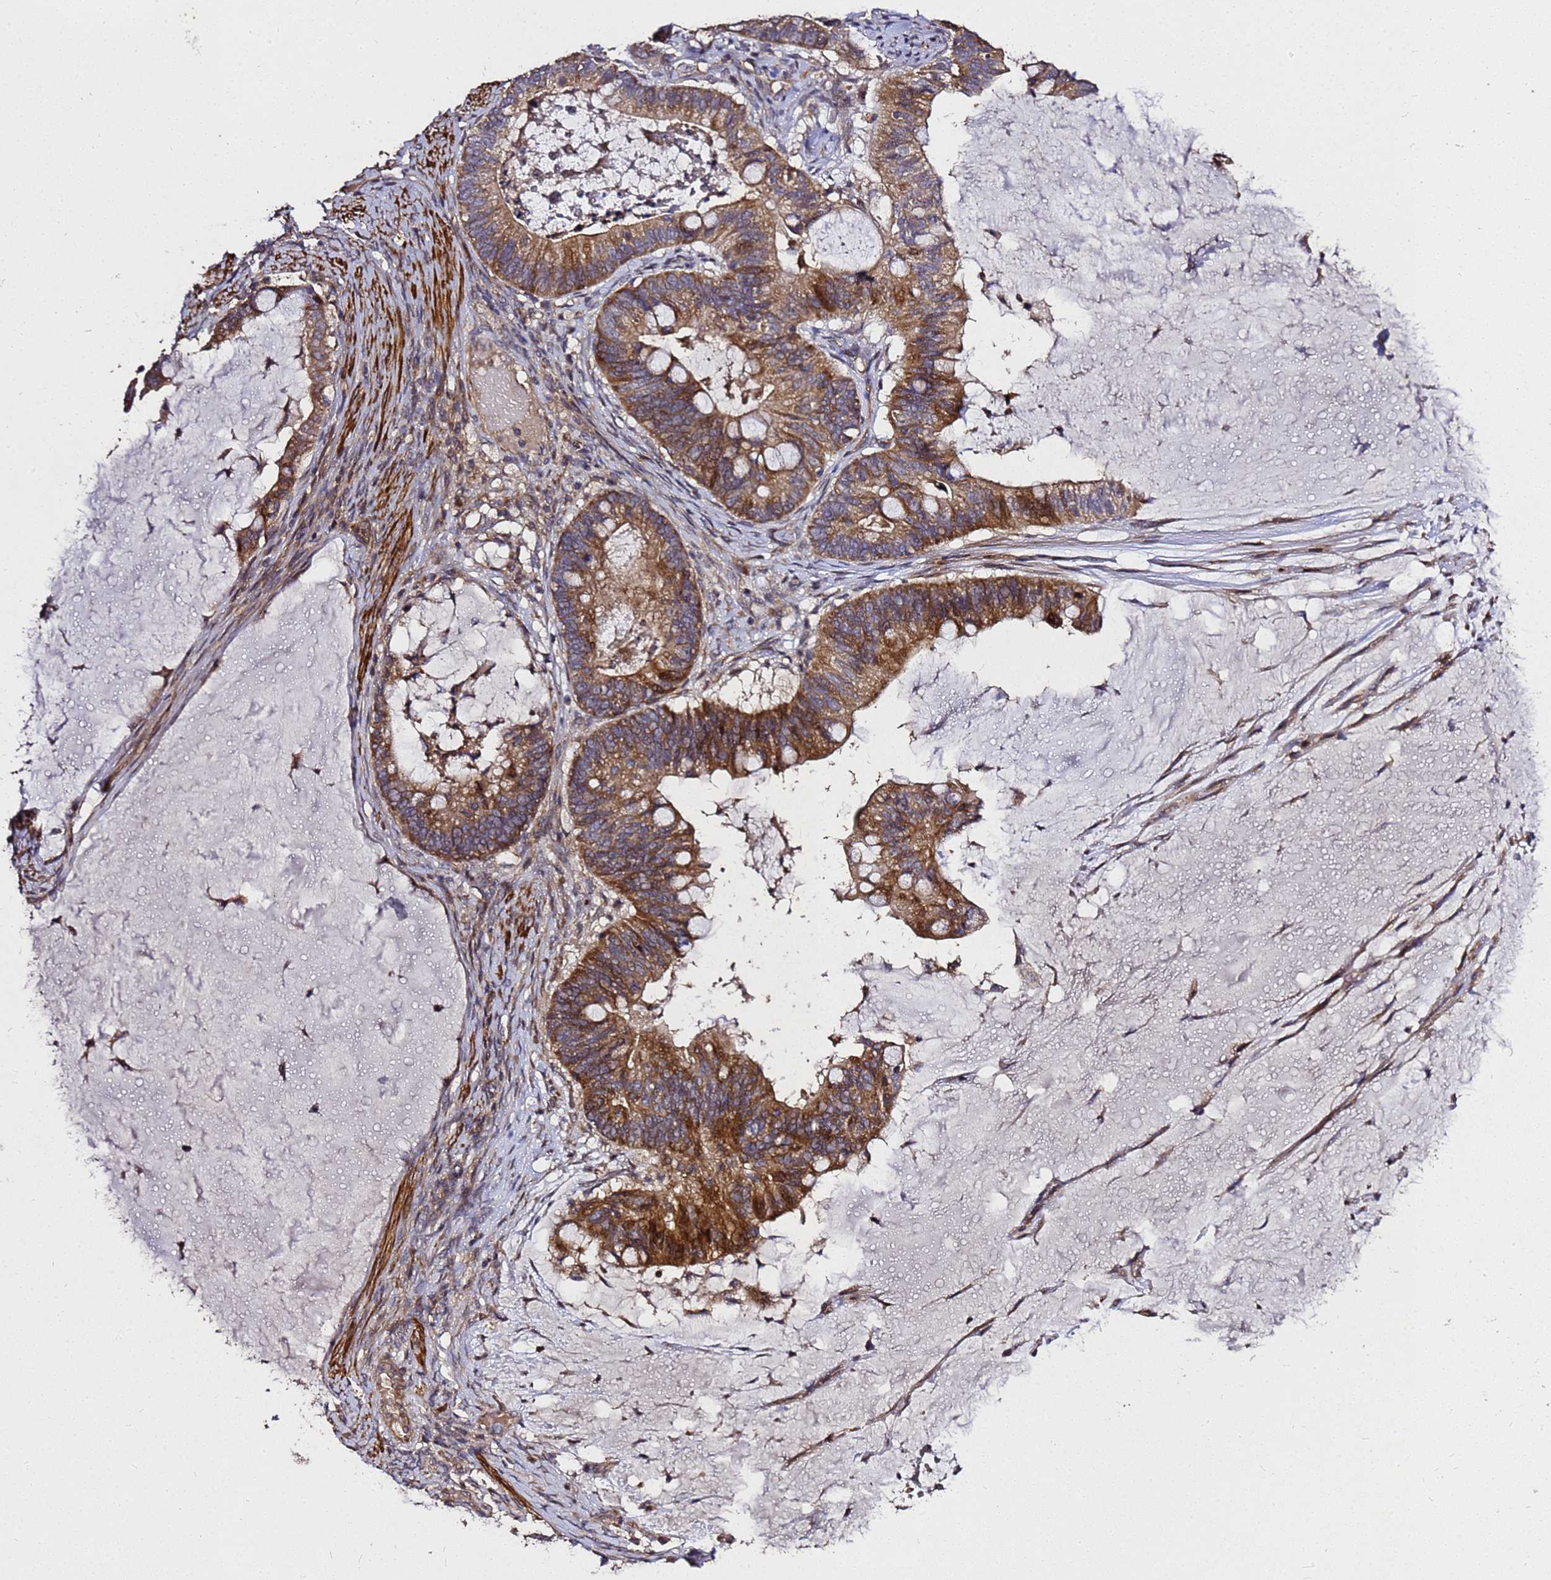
{"staining": {"intensity": "moderate", "quantity": ">75%", "location": "cytoplasmic/membranous"}, "tissue": "ovarian cancer", "cell_type": "Tumor cells", "image_type": "cancer", "snomed": [{"axis": "morphology", "description": "Cystadenocarcinoma, mucinous, NOS"}, {"axis": "topography", "description": "Ovary"}], "caption": "A histopathology image of human mucinous cystadenocarcinoma (ovarian) stained for a protein reveals moderate cytoplasmic/membranous brown staining in tumor cells.", "gene": "RSPRY1", "patient": {"sex": "female", "age": 61}}